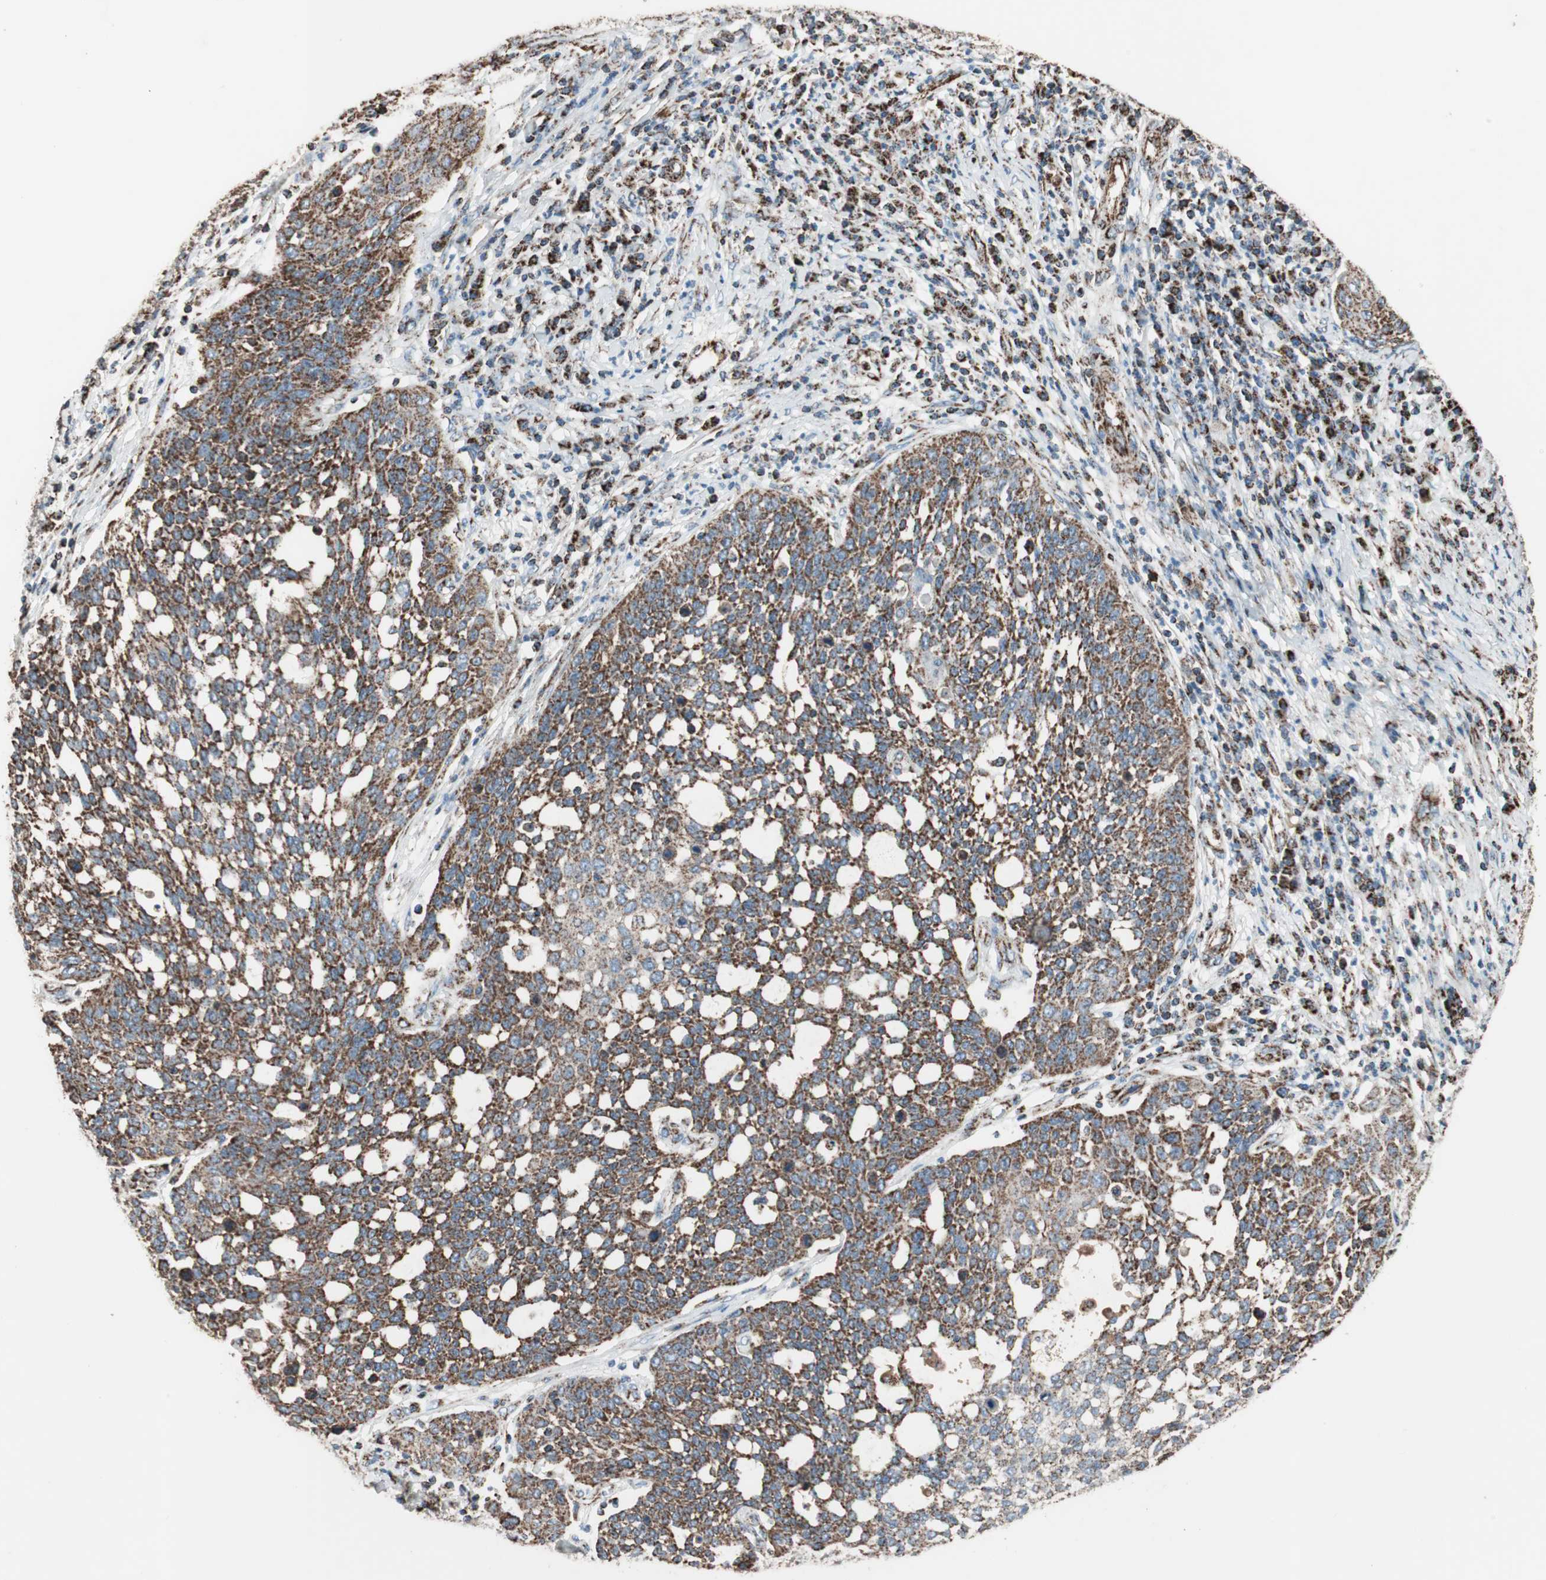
{"staining": {"intensity": "strong", "quantity": ">75%", "location": "cytoplasmic/membranous"}, "tissue": "cervical cancer", "cell_type": "Tumor cells", "image_type": "cancer", "snomed": [{"axis": "morphology", "description": "Squamous cell carcinoma, NOS"}, {"axis": "topography", "description": "Cervix"}], "caption": "Squamous cell carcinoma (cervical) stained with a brown dye shows strong cytoplasmic/membranous positive positivity in approximately >75% of tumor cells.", "gene": "PCSK4", "patient": {"sex": "female", "age": 34}}